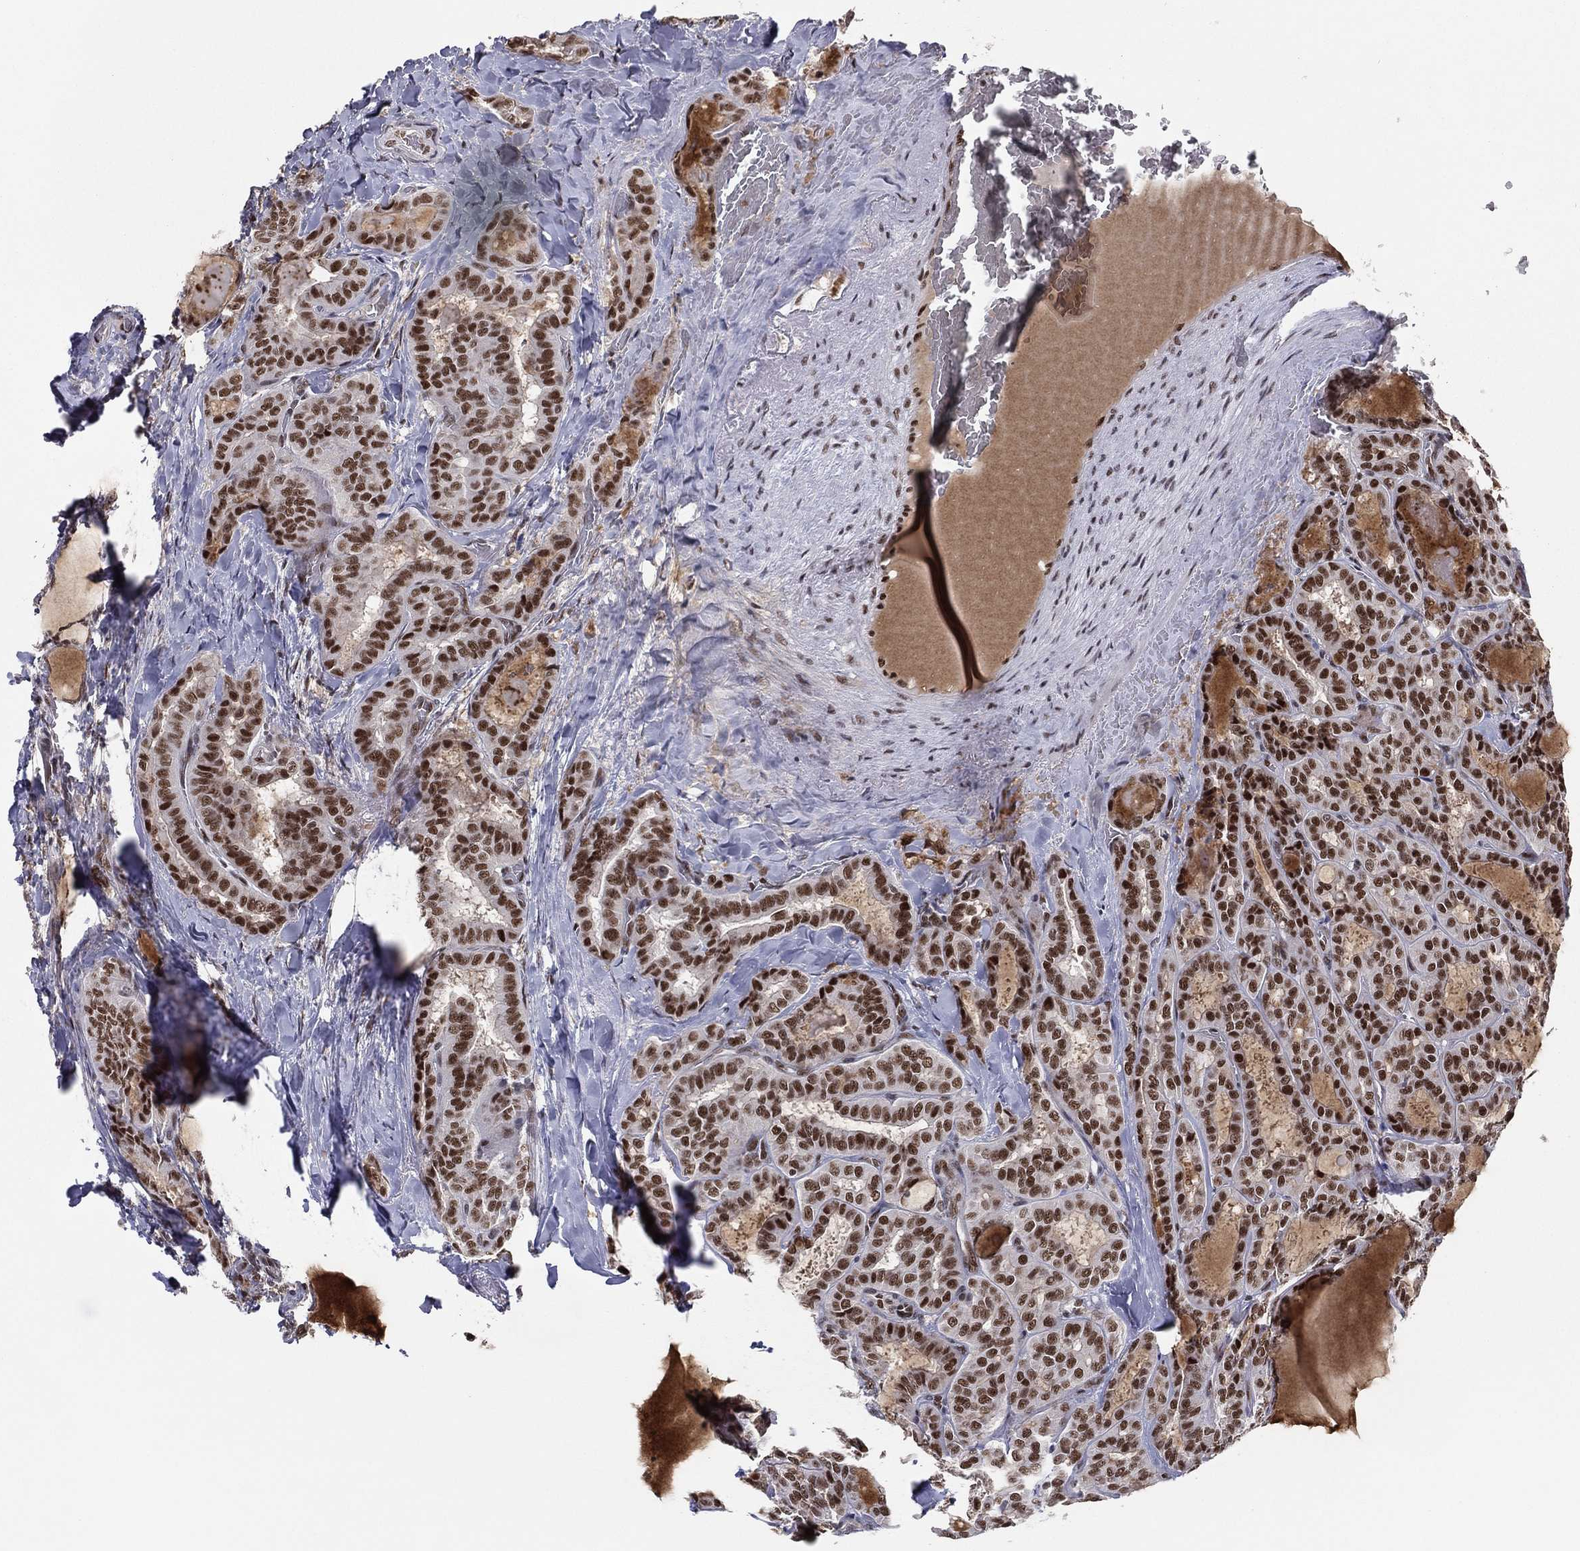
{"staining": {"intensity": "strong", "quantity": "25%-75%", "location": "nuclear"}, "tissue": "thyroid cancer", "cell_type": "Tumor cells", "image_type": "cancer", "snomed": [{"axis": "morphology", "description": "Papillary adenocarcinoma, NOS"}, {"axis": "topography", "description": "Thyroid gland"}], "caption": "Immunohistochemistry (IHC) staining of thyroid papillary adenocarcinoma, which exhibits high levels of strong nuclear positivity in about 25%-75% of tumor cells indicating strong nuclear protein staining. The staining was performed using DAB (brown) for protein detection and nuclei were counterstained in hematoxylin (blue).", "gene": "GPALPP1", "patient": {"sex": "female", "age": 39}}